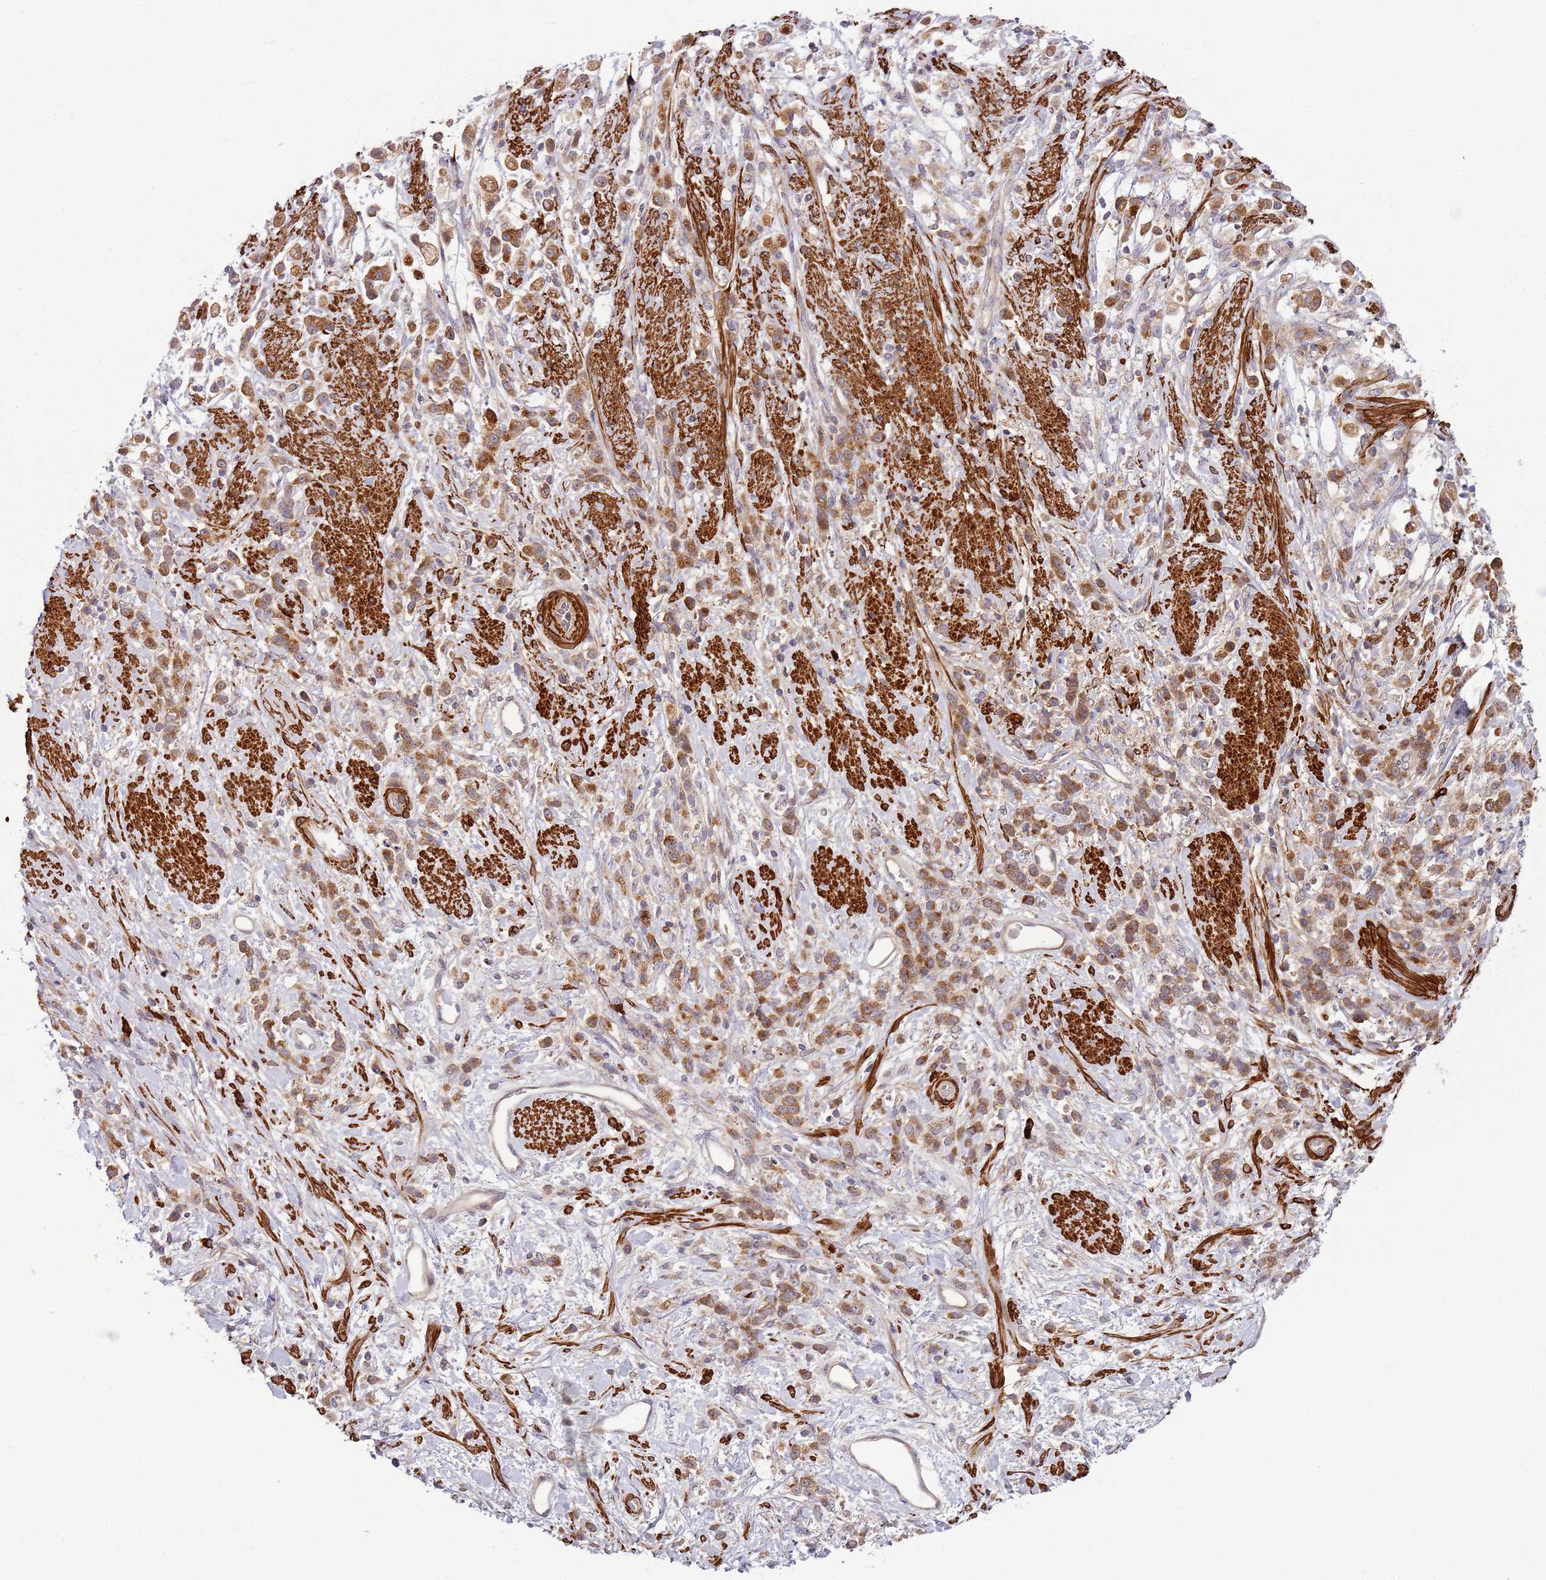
{"staining": {"intensity": "moderate", "quantity": ">75%", "location": "cytoplasmic/membranous"}, "tissue": "stomach cancer", "cell_type": "Tumor cells", "image_type": "cancer", "snomed": [{"axis": "morphology", "description": "Adenocarcinoma, NOS"}, {"axis": "topography", "description": "Stomach"}], "caption": "Adenocarcinoma (stomach) stained for a protein (brown) exhibits moderate cytoplasmic/membranous positive staining in approximately >75% of tumor cells.", "gene": "RNF128", "patient": {"sex": "female", "age": 60}}